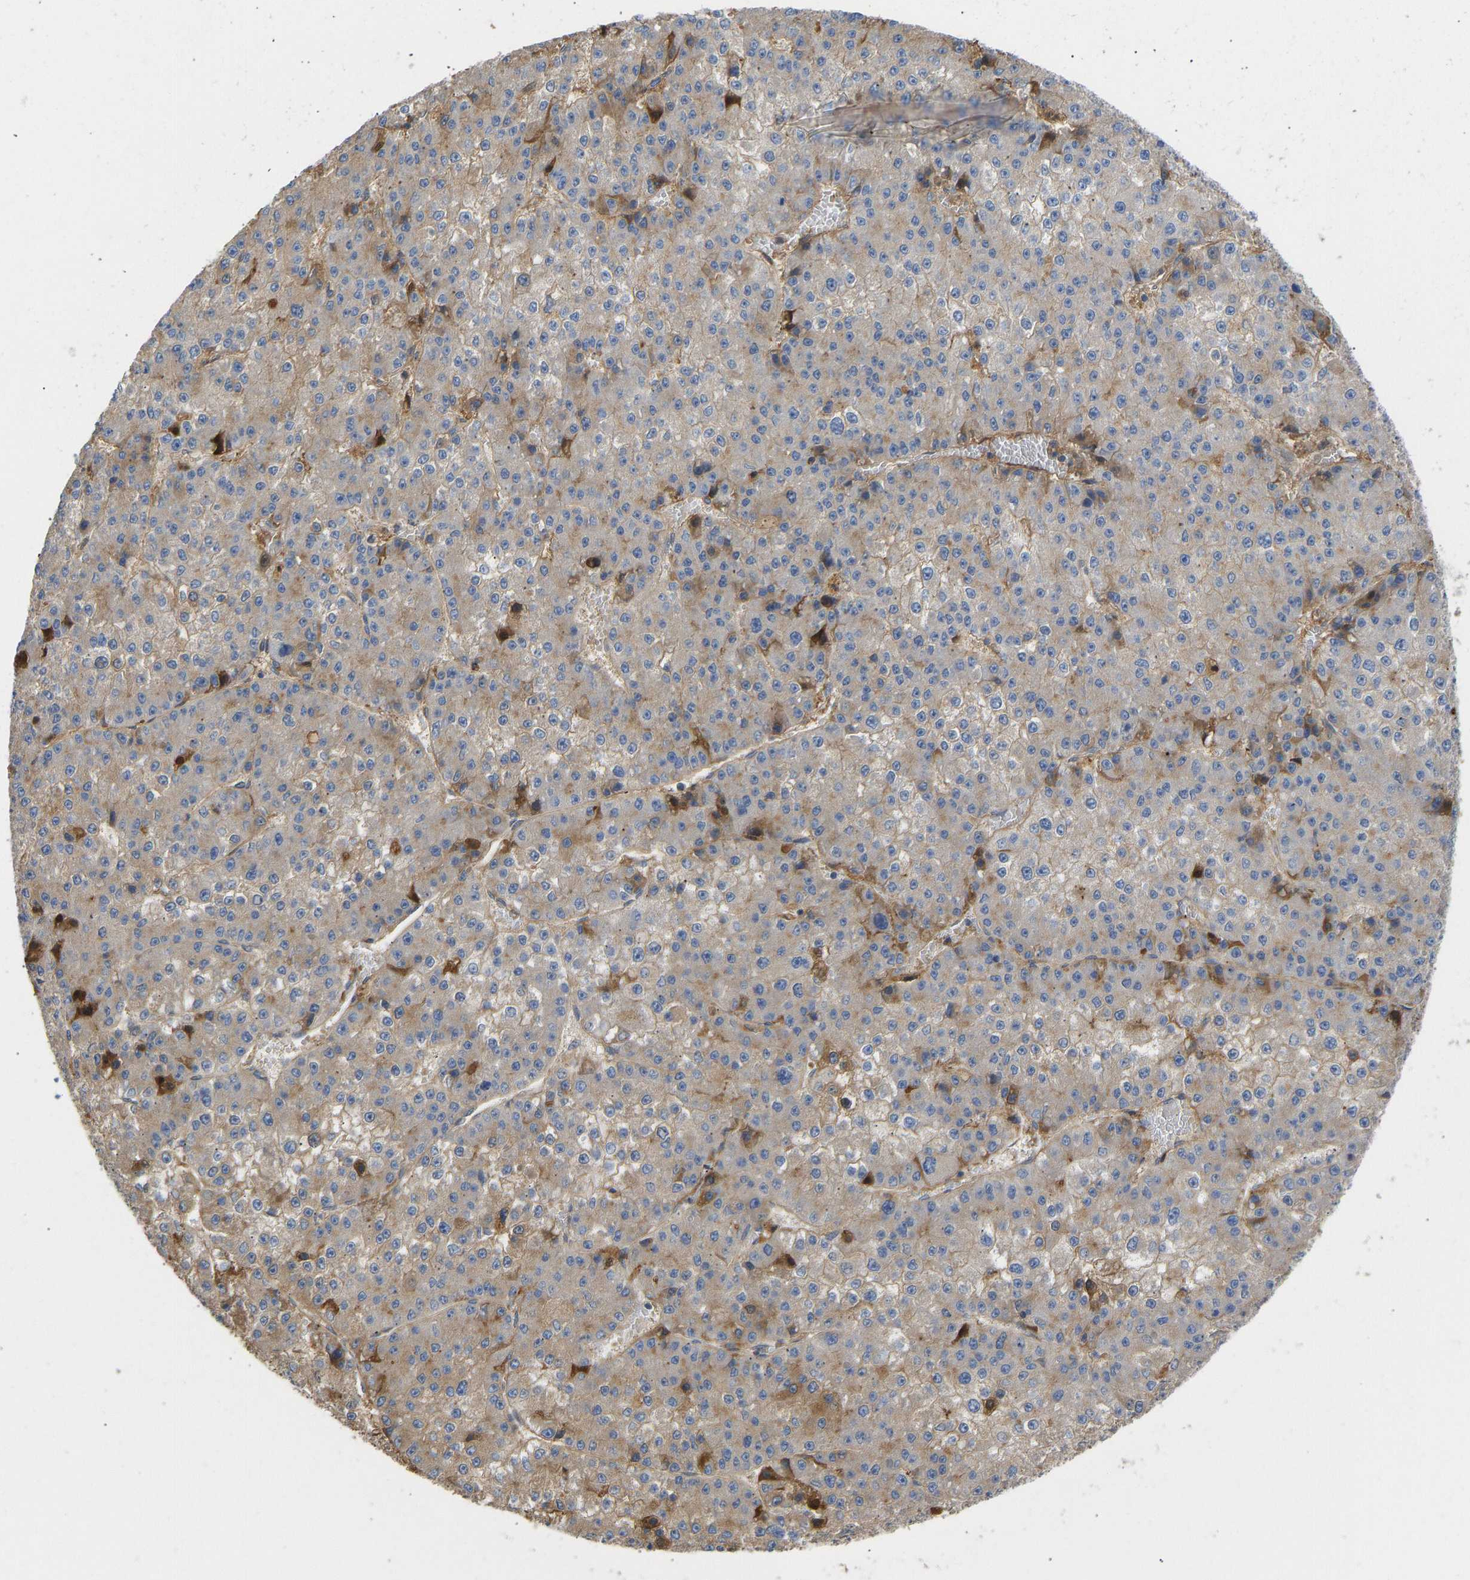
{"staining": {"intensity": "moderate", "quantity": "<25%", "location": "cytoplasmic/membranous"}, "tissue": "liver cancer", "cell_type": "Tumor cells", "image_type": "cancer", "snomed": [{"axis": "morphology", "description": "Carcinoma, Hepatocellular, NOS"}, {"axis": "topography", "description": "Liver"}], "caption": "Immunohistochemistry (IHC) micrograph of neoplastic tissue: human liver cancer stained using IHC exhibits low levels of moderate protein expression localized specifically in the cytoplasmic/membranous of tumor cells, appearing as a cytoplasmic/membranous brown color.", "gene": "VCPKMT", "patient": {"sex": "female", "age": 73}}